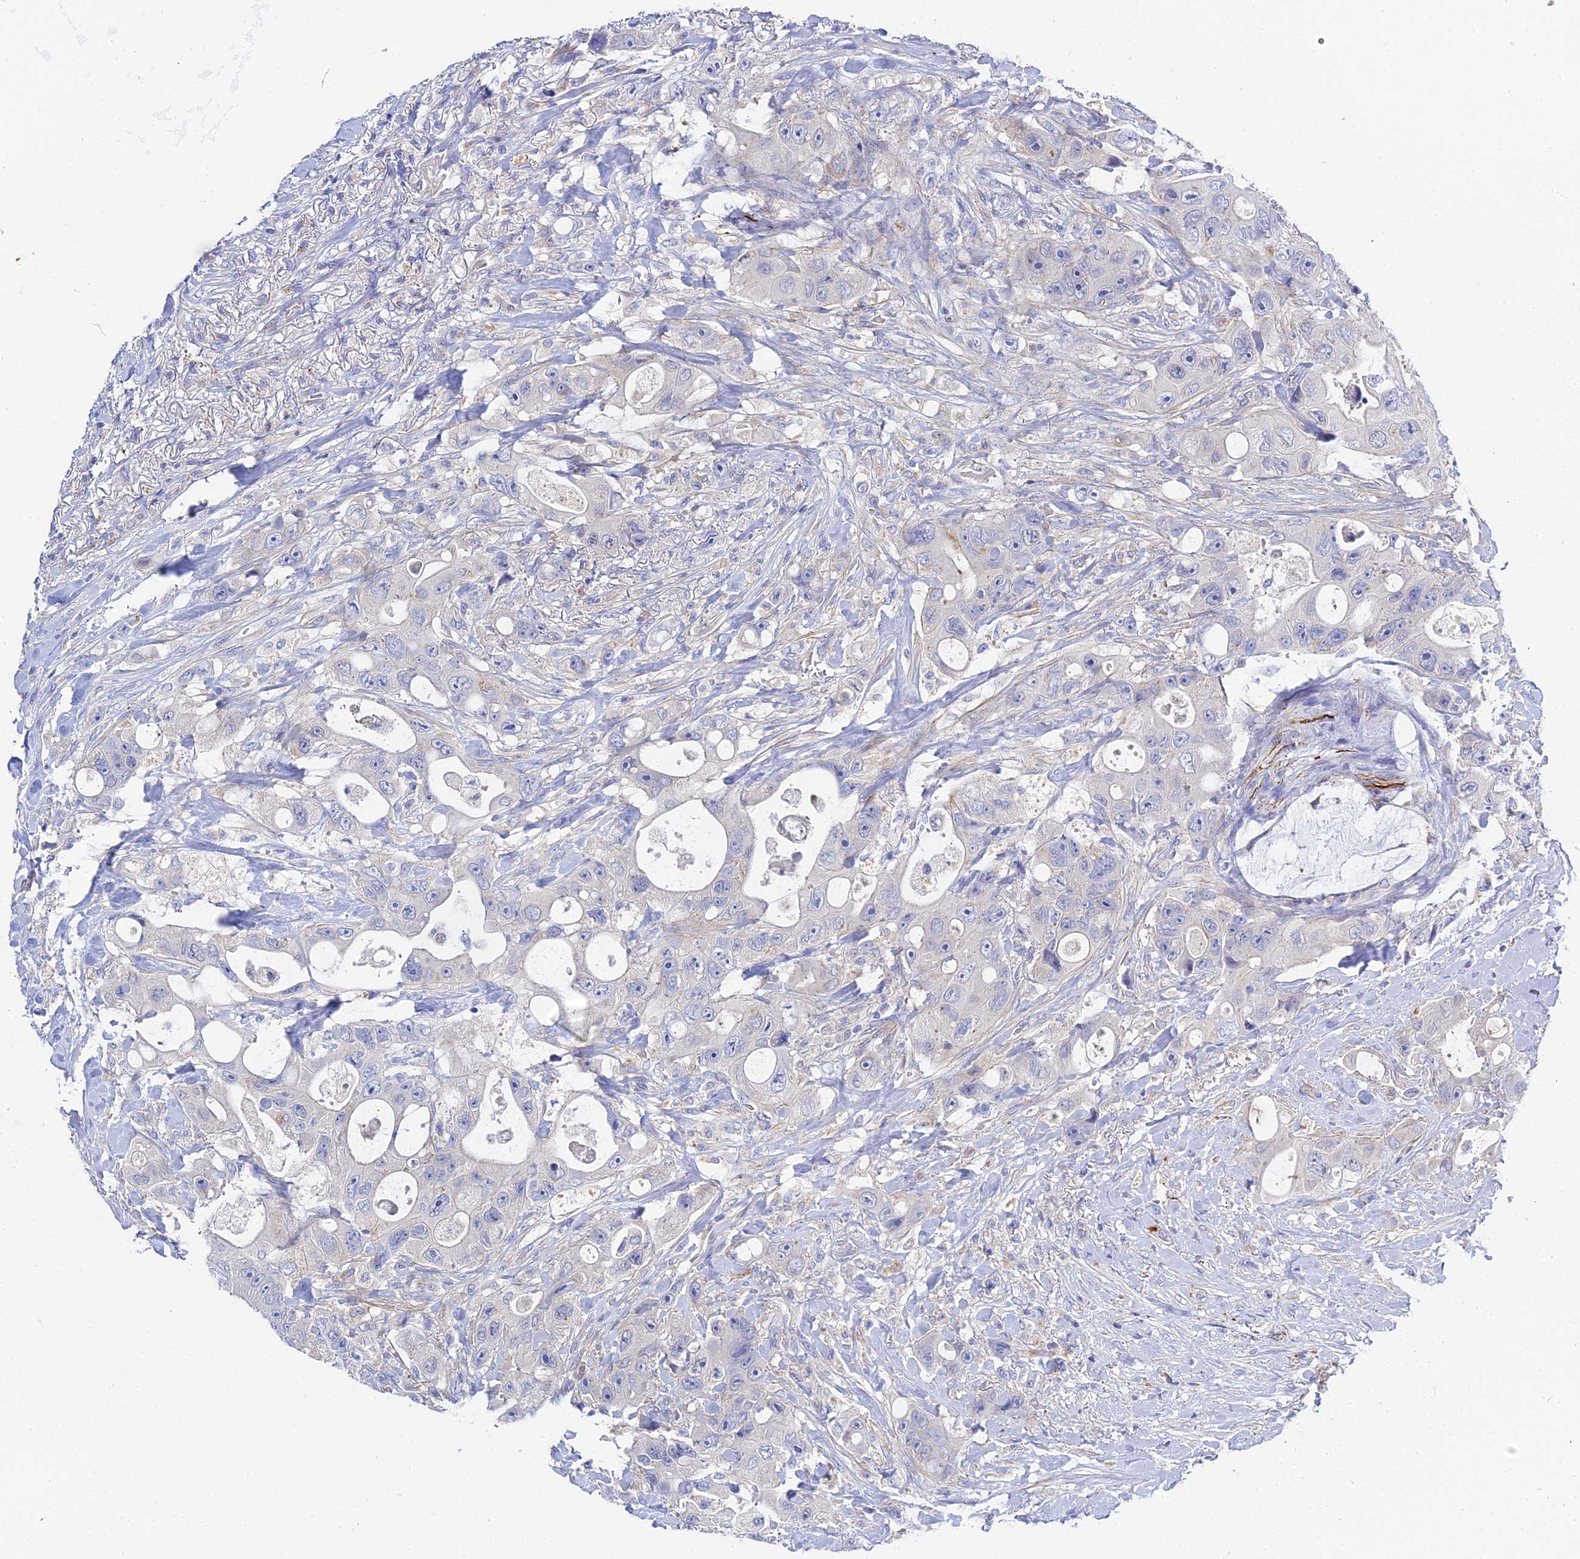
{"staining": {"intensity": "negative", "quantity": "none", "location": "none"}, "tissue": "colorectal cancer", "cell_type": "Tumor cells", "image_type": "cancer", "snomed": [{"axis": "morphology", "description": "Adenocarcinoma, NOS"}, {"axis": "topography", "description": "Colon"}], "caption": "This is an IHC photomicrograph of human colorectal cancer. There is no expression in tumor cells.", "gene": "APOBEC3H", "patient": {"sex": "female", "age": 46}}